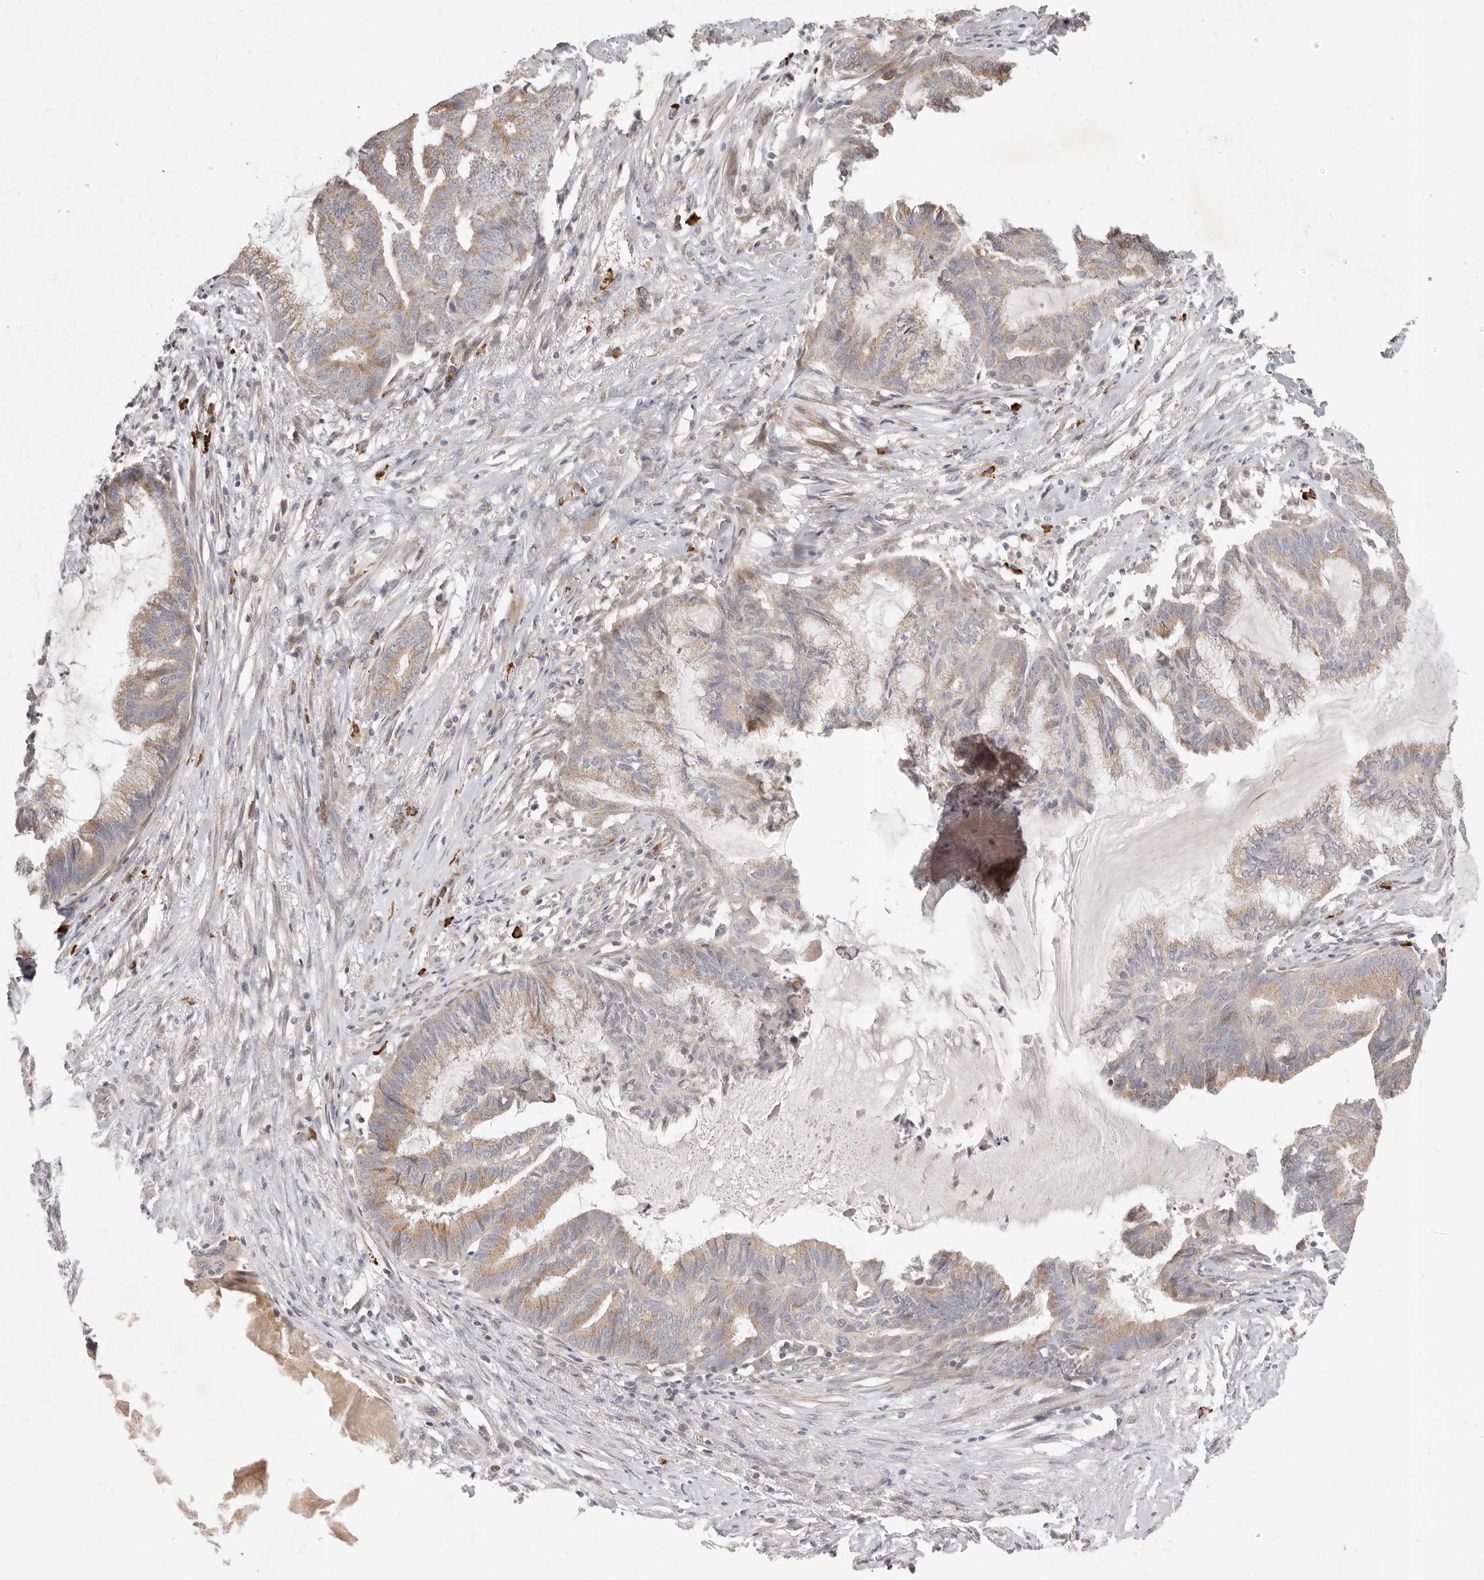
{"staining": {"intensity": "moderate", "quantity": "25%-75%", "location": "cytoplasmic/membranous"}, "tissue": "endometrial cancer", "cell_type": "Tumor cells", "image_type": "cancer", "snomed": [{"axis": "morphology", "description": "Adenocarcinoma, NOS"}, {"axis": "topography", "description": "Endometrium"}], "caption": "This micrograph demonstrates immunohistochemistry staining of human adenocarcinoma (endometrial), with medium moderate cytoplasmic/membranous staining in approximately 25%-75% of tumor cells.", "gene": "USH1C", "patient": {"sex": "female", "age": 86}}